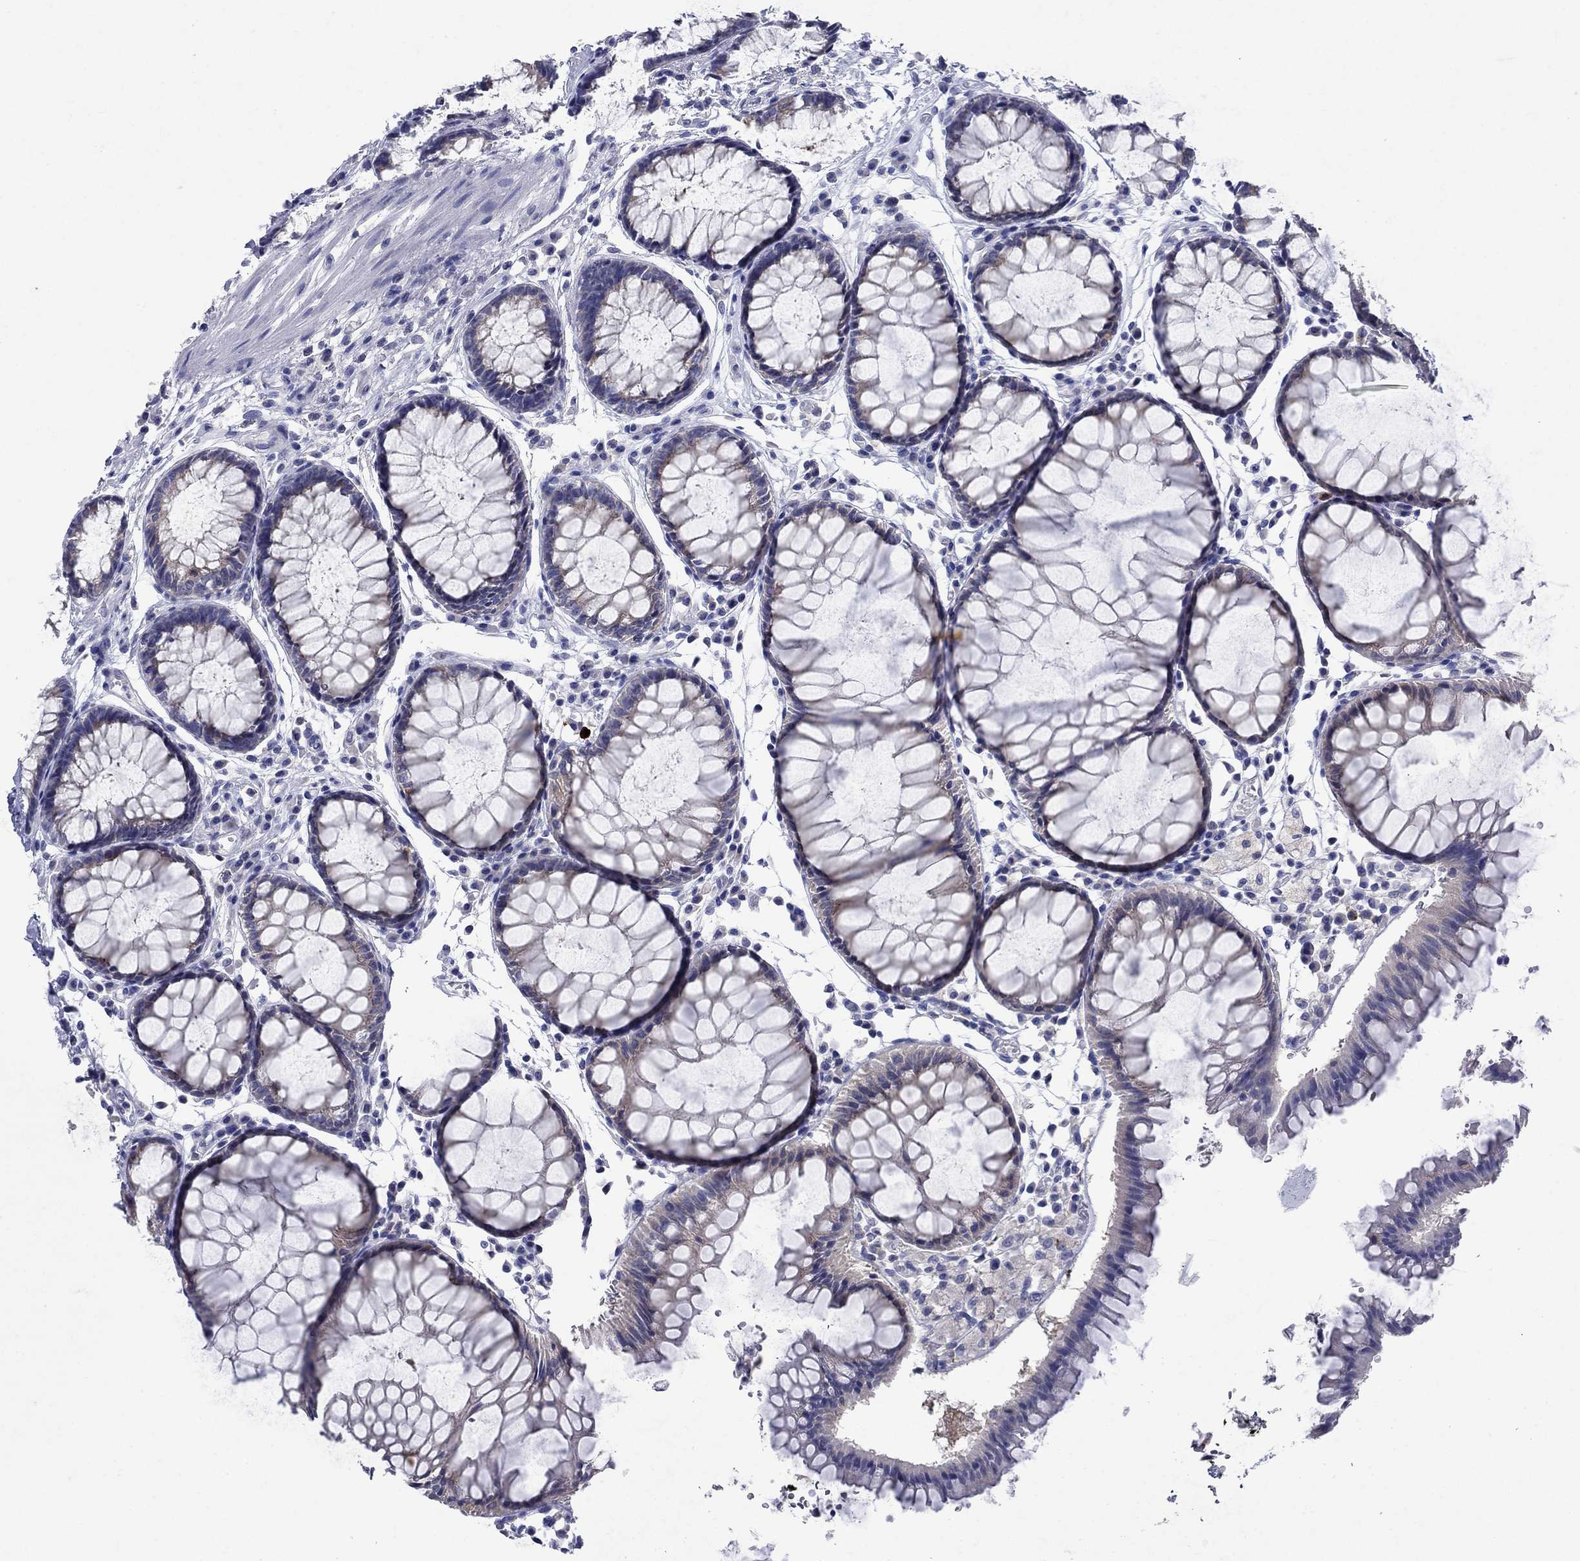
{"staining": {"intensity": "weak", "quantity": "25%-75%", "location": "cytoplasmic/membranous"}, "tissue": "rectum", "cell_type": "Glandular cells", "image_type": "normal", "snomed": [{"axis": "morphology", "description": "Normal tissue, NOS"}, {"axis": "topography", "description": "Rectum"}], "caption": "A photomicrograph showing weak cytoplasmic/membranous staining in about 25%-75% of glandular cells in benign rectum, as visualized by brown immunohistochemical staining.", "gene": "SULT2B1", "patient": {"sex": "female", "age": 68}}